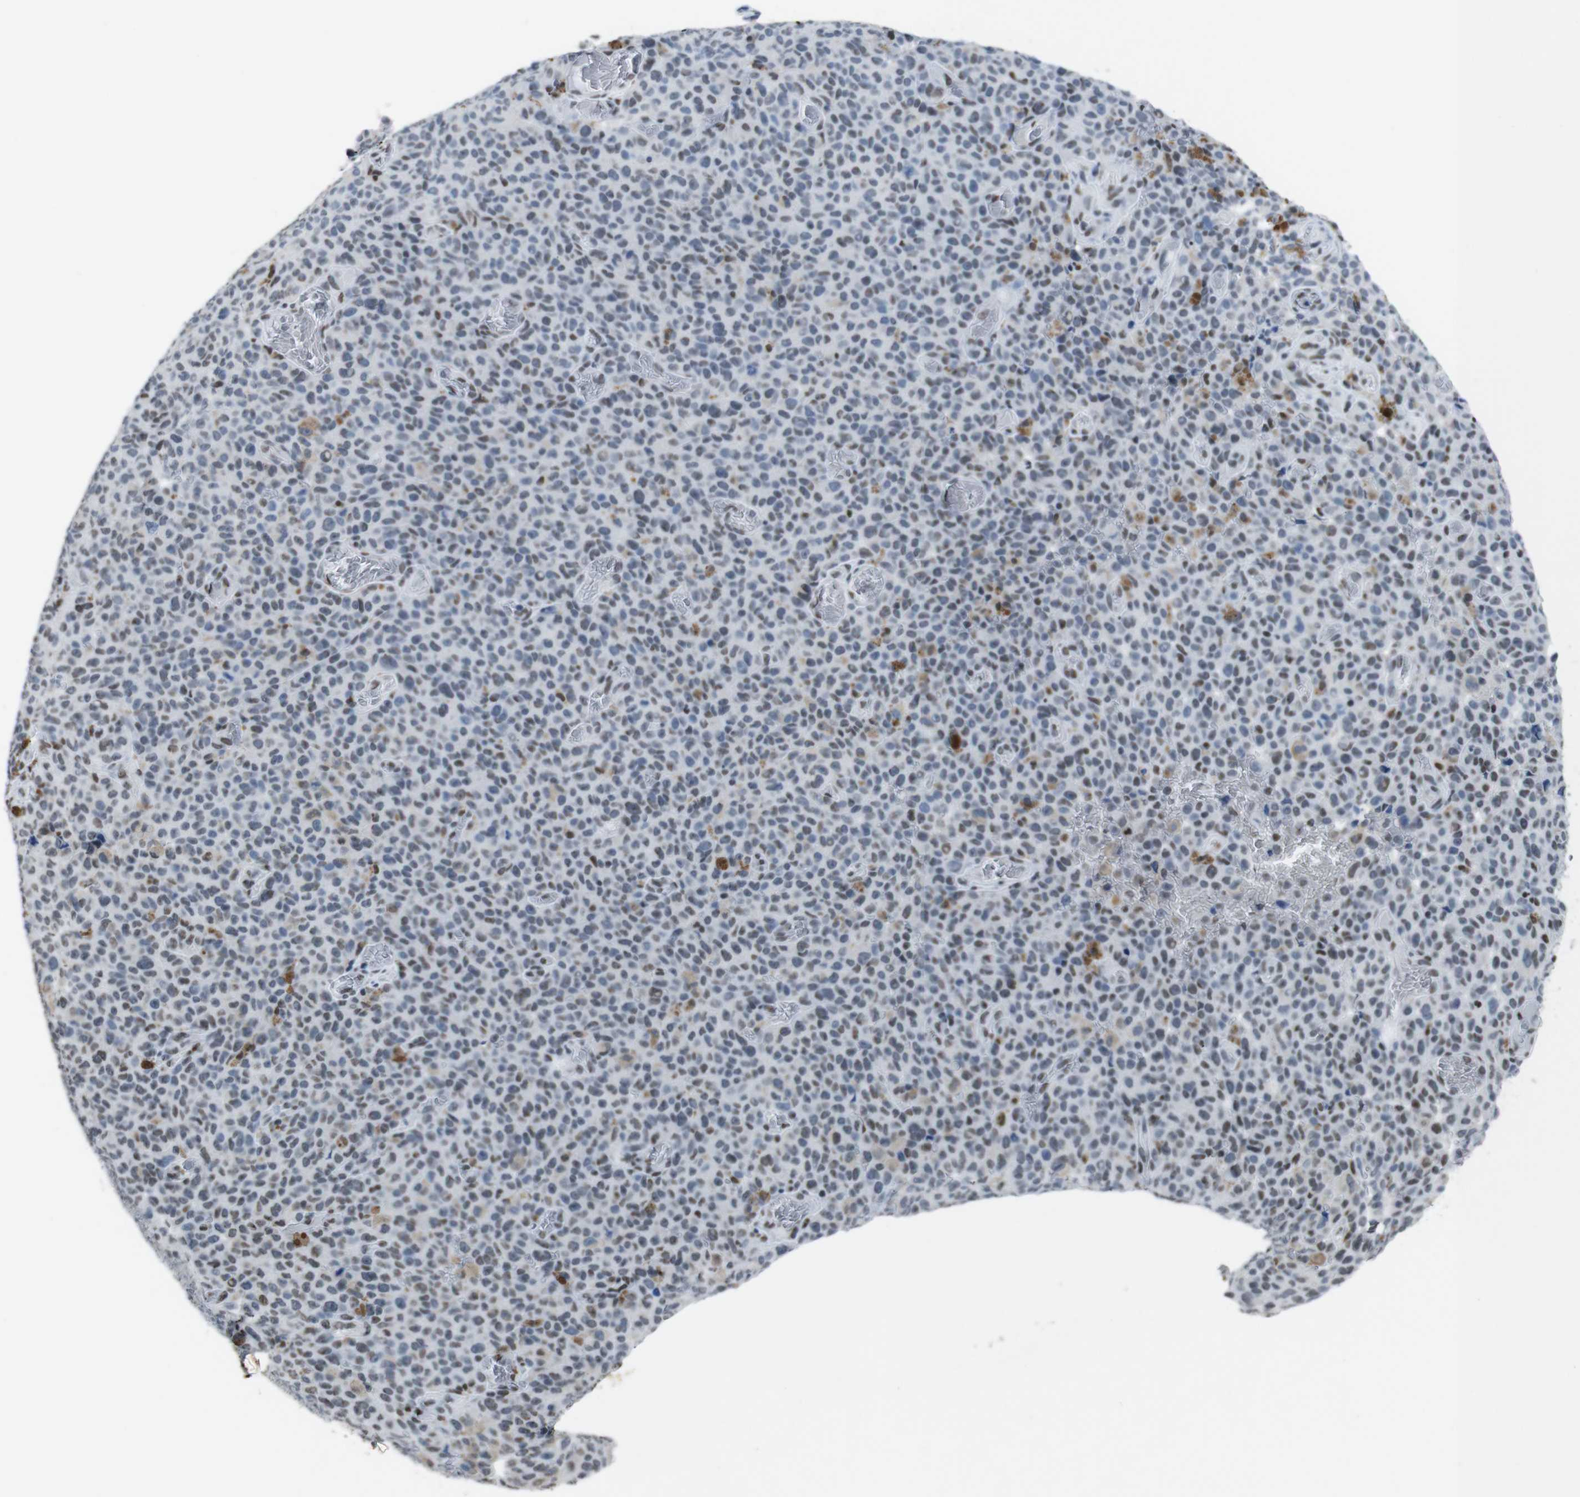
{"staining": {"intensity": "weak", "quantity": "25%-75%", "location": "nuclear"}, "tissue": "melanoma", "cell_type": "Tumor cells", "image_type": "cancer", "snomed": [{"axis": "morphology", "description": "Malignant melanoma, NOS"}, {"axis": "topography", "description": "Skin"}], "caption": "The photomicrograph shows staining of malignant melanoma, revealing weak nuclear protein positivity (brown color) within tumor cells.", "gene": "PIP4P2", "patient": {"sex": "female", "age": 82}}